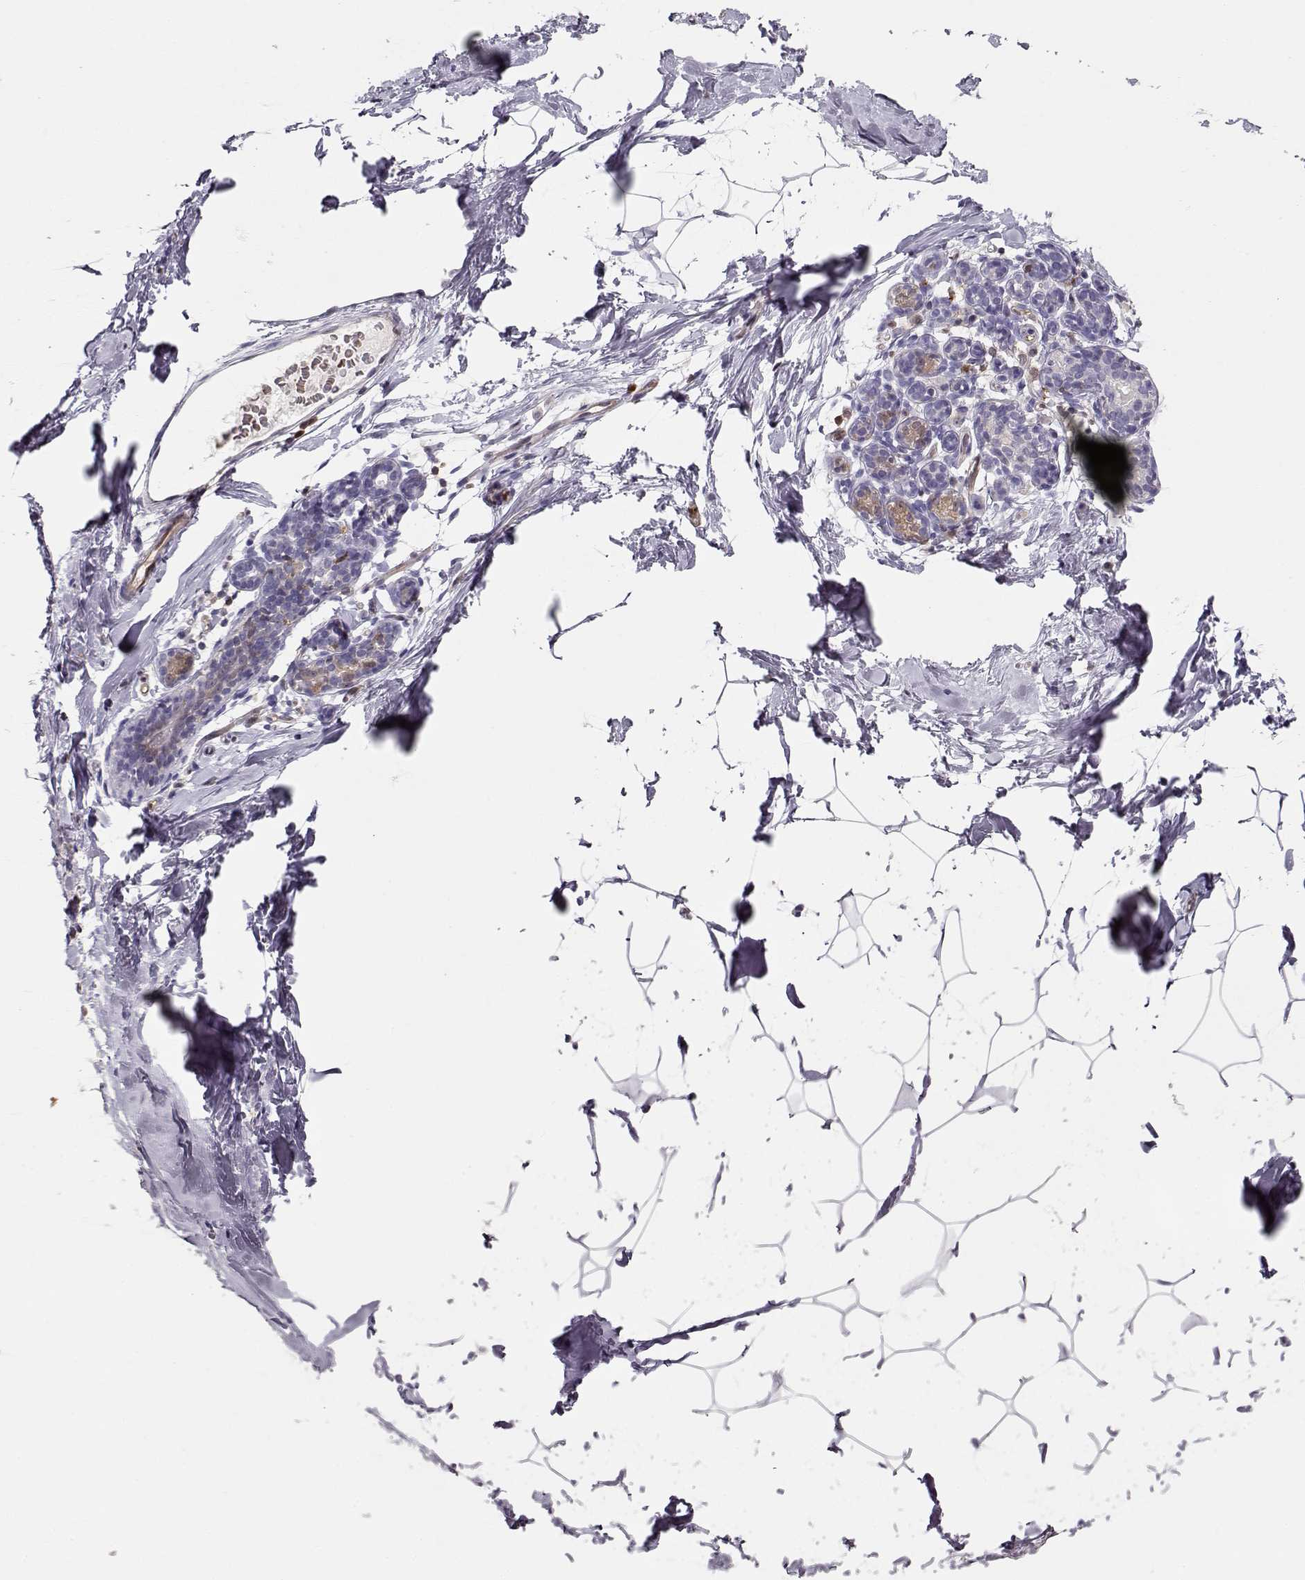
{"staining": {"intensity": "negative", "quantity": "none", "location": "none"}, "tissue": "breast", "cell_type": "Adipocytes", "image_type": "normal", "snomed": [{"axis": "morphology", "description": "Normal tissue, NOS"}, {"axis": "topography", "description": "Breast"}], "caption": "Immunohistochemistry photomicrograph of unremarkable breast stained for a protein (brown), which demonstrates no expression in adipocytes. (IHC, brightfield microscopy, high magnification).", "gene": "PNP", "patient": {"sex": "female", "age": 32}}